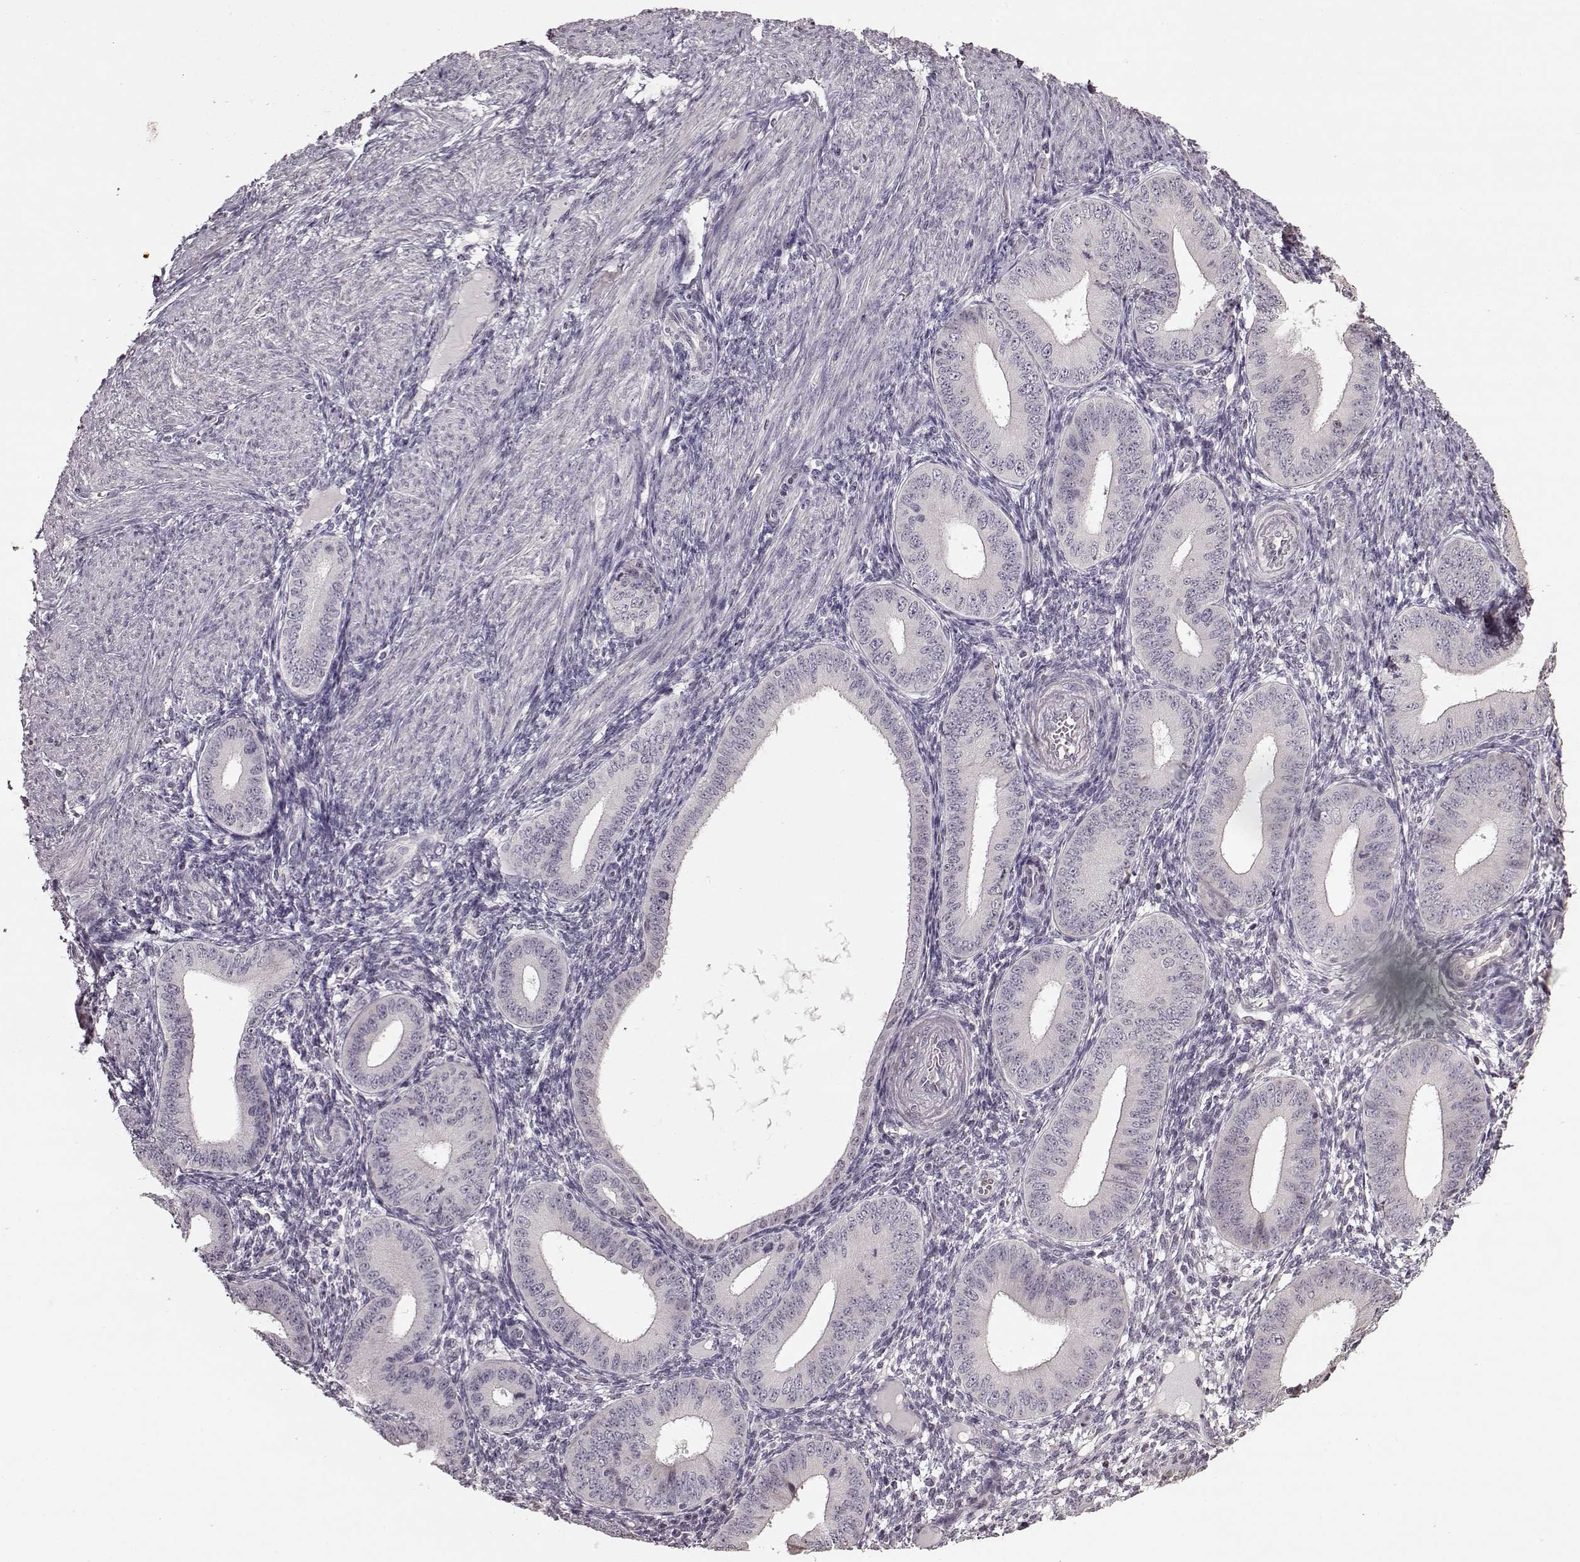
{"staining": {"intensity": "negative", "quantity": "none", "location": "none"}, "tissue": "endometrium", "cell_type": "Cells in endometrial stroma", "image_type": "normal", "snomed": [{"axis": "morphology", "description": "Normal tissue, NOS"}, {"axis": "topography", "description": "Endometrium"}], "caption": "DAB (3,3'-diaminobenzidine) immunohistochemical staining of normal endometrium exhibits no significant expression in cells in endometrial stroma. The staining is performed using DAB (3,3'-diaminobenzidine) brown chromogen with nuclei counter-stained in using hematoxylin.", "gene": "FSHB", "patient": {"sex": "female", "age": 39}}